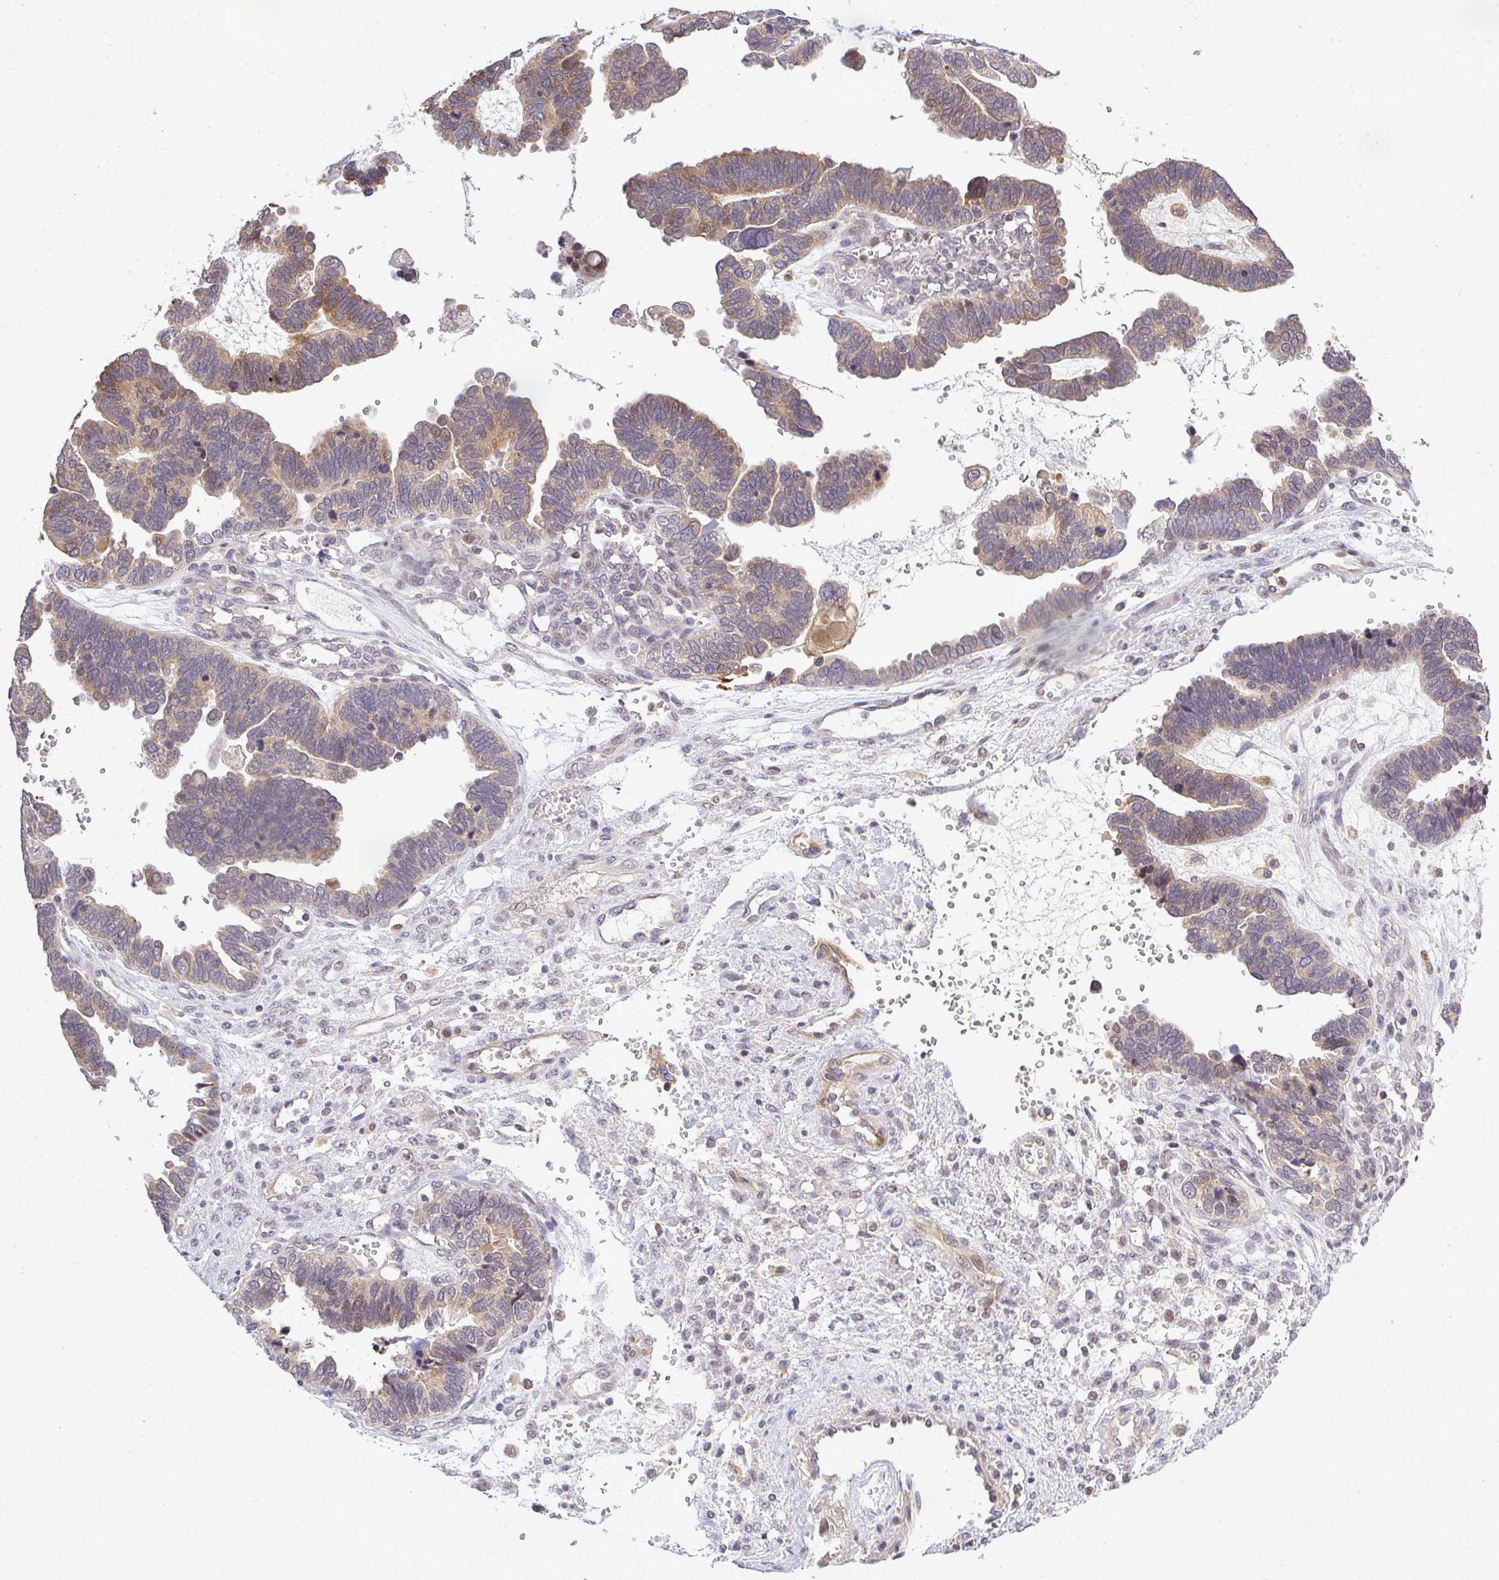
{"staining": {"intensity": "weak", "quantity": ">75%", "location": "cytoplasmic/membranous"}, "tissue": "ovarian cancer", "cell_type": "Tumor cells", "image_type": "cancer", "snomed": [{"axis": "morphology", "description": "Cystadenocarcinoma, serous, NOS"}, {"axis": "topography", "description": "Ovary"}], "caption": "High-magnification brightfield microscopy of ovarian cancer stained with DAB (brown) and counterstained with hematoxylin (blue). tumor cells exhibit weak cytoplasmic/membranous staining is identified in approximately>75% of cells.", "gene": "FAM153A", "patient": {"sex": "female", "age": 51}}